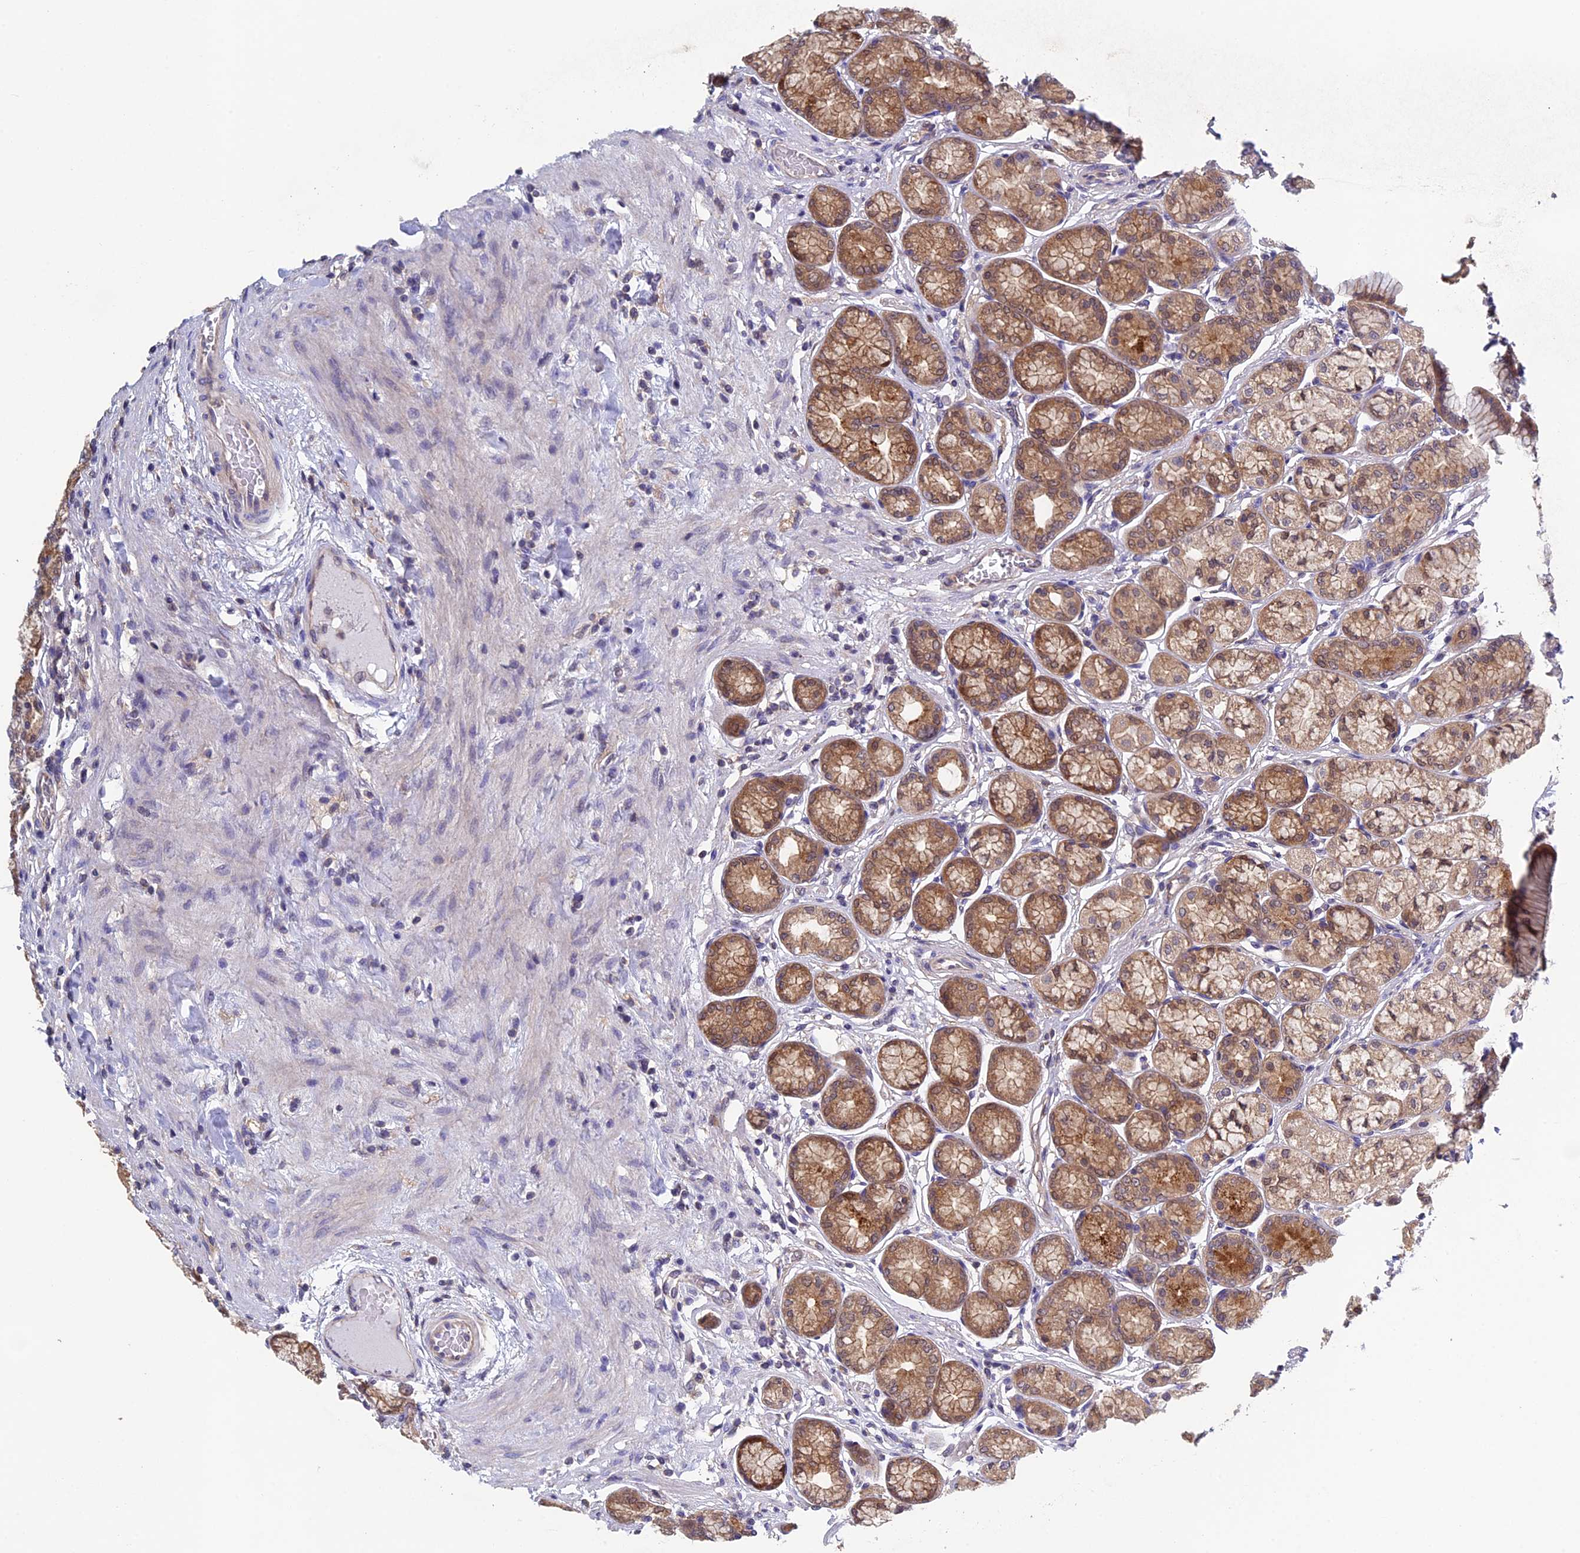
{"staining": {"intensity": "moderate", "quantity": ">75%", "location": "cytoplasmic/membranous,nuclear"}, "tissue": "stomach", "cell_type": "Glandular cells", "image_type": "normal", "snomed": [{"axis": "morphology", "description": "Normal tissue, NOS"}, {"axis": "morphology", "description": "Adenocarcinoma, NOS"}, {"axis": "morphology", "description": "Adenocarcinoma, High grade"}, {"axis": "topography", "description": "Stomach, upper"}, {"axis": "topography", "description": "Stomach"}], "caption": "Immunohistochemistry (IHC) of benign stomach reveals medium levels of moderate cytoplasmic/membranous,nuclear expression in approximately >75% of glandular cells.", "gene": "LCMT1", "patient": {"sex": "female", "age": 65}}